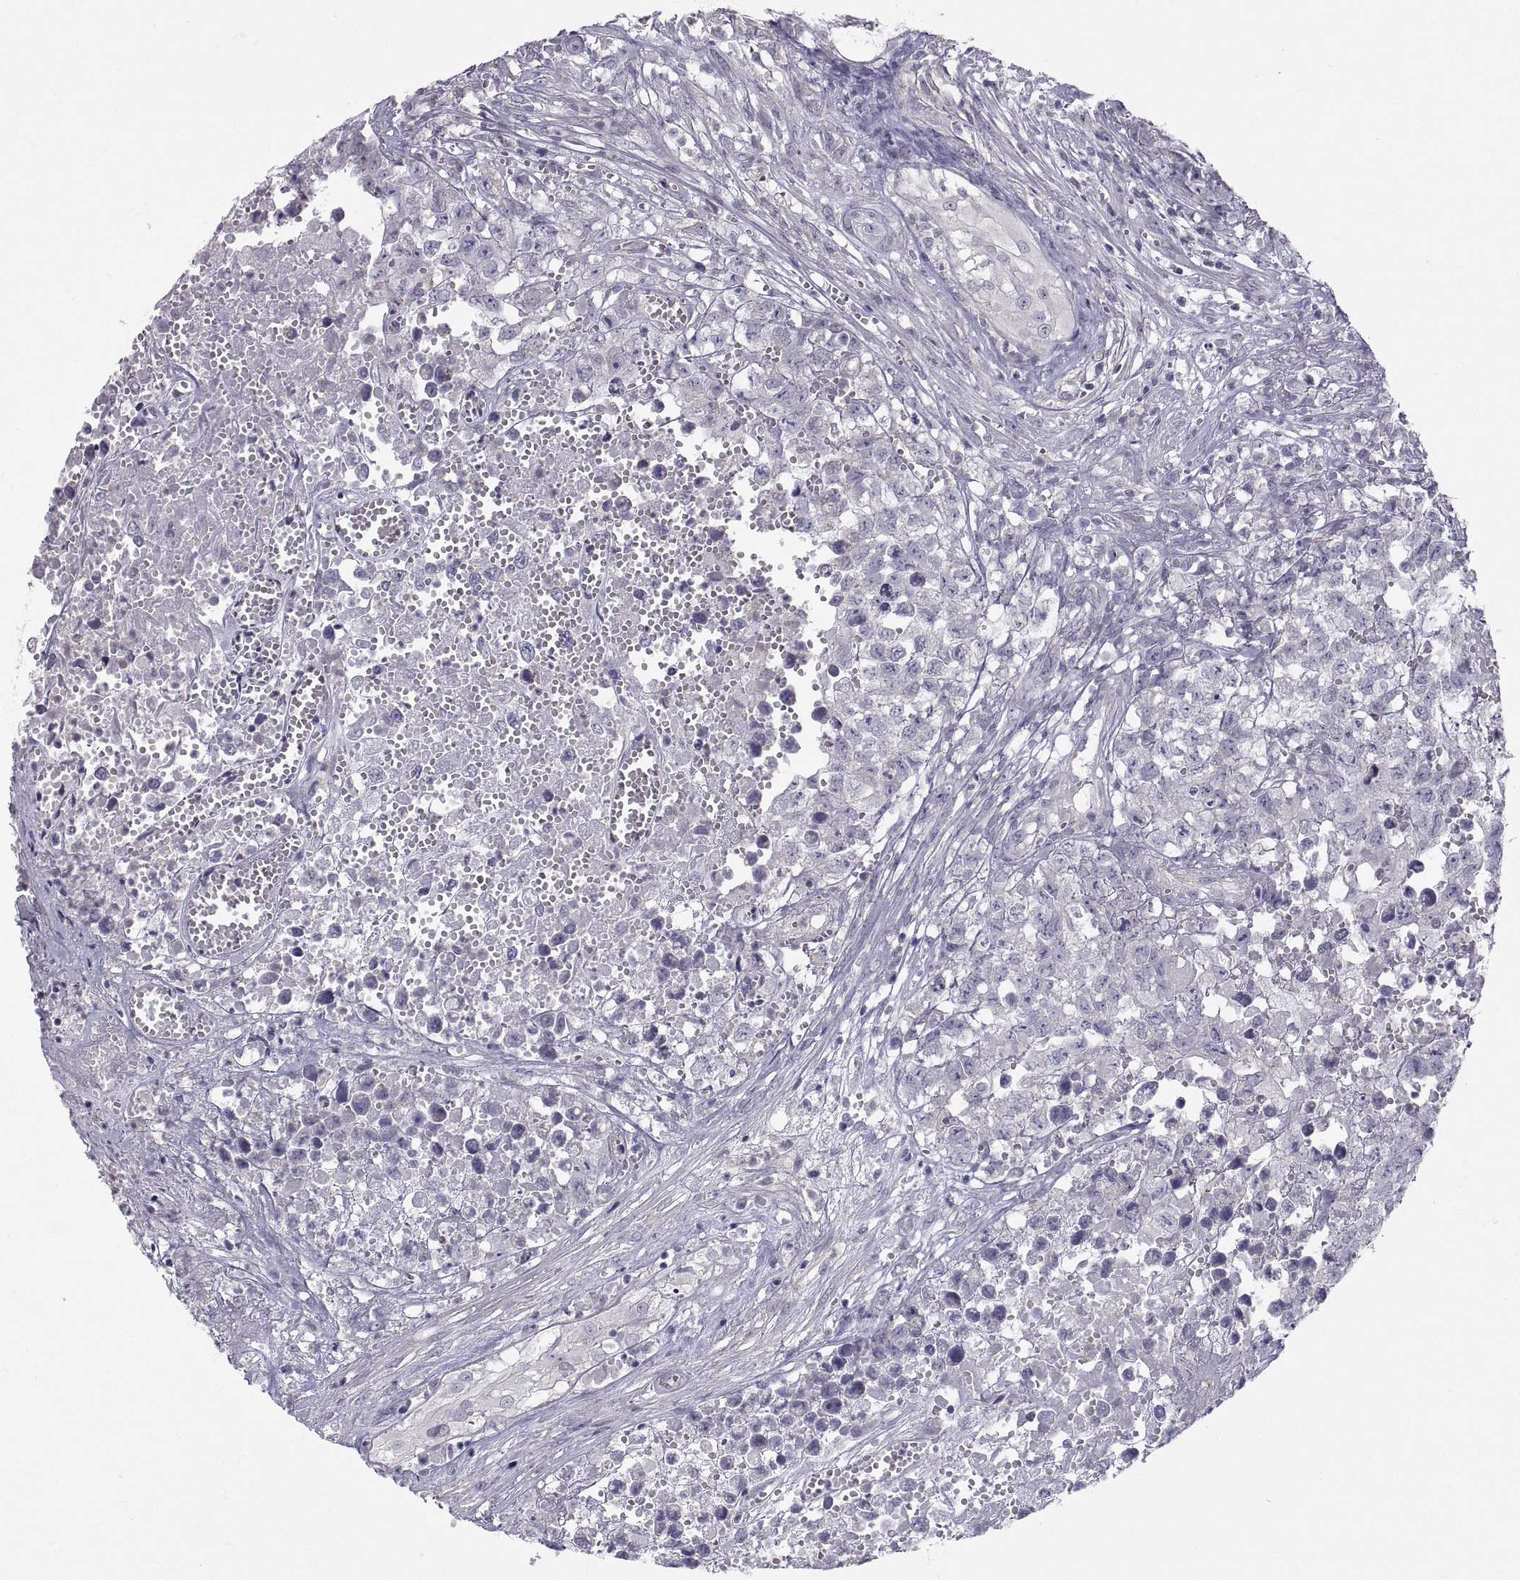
{"staining": {"intensity": "negative", "quantity": "none", "location": "none"}, "tissue": "testis cancer", "cell_type": "Tumor cells", "image_type": "cancer", "snomed": [{"axis": "morphology", "description": "Seminoma, NOS"}, {"axis": "morphology", "description": "Carcinoma, Embryonal, NOS"}, {"axis": "topography", "description": "Testis"}], "caption": "This image is of seminoma (testis) stained with IHC to label a protein in brown with the nuclei are counter-stained blue. There is no staining in tumor cells.", "gene": "ZNF185", "patient": {"sex": "male", "age": 22}}